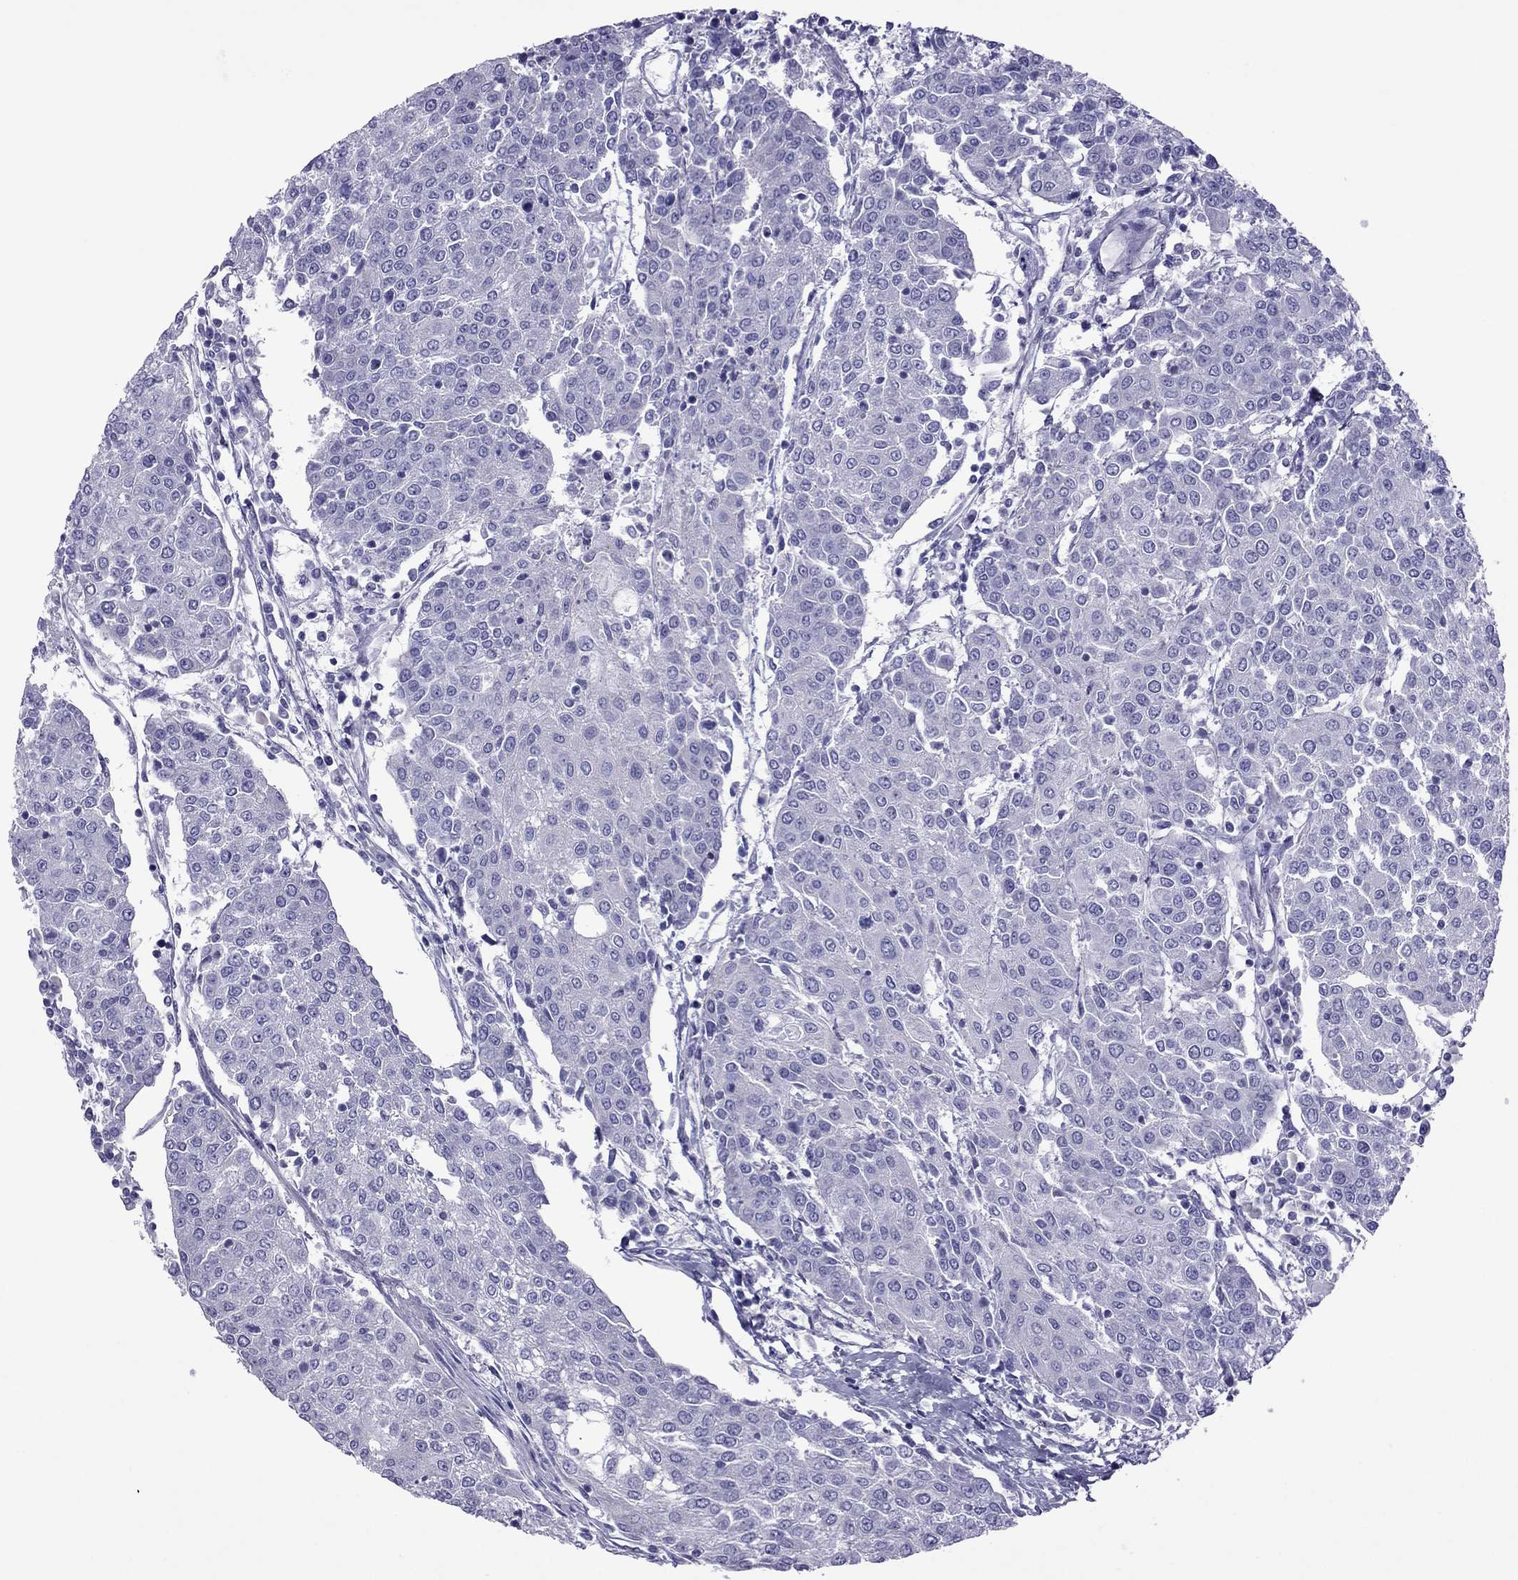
{"staining": {"intensity": "negative", "quantity": "none", "location": "none"}, "tissue": "urothelial cancer", "cell_type": "Tumor cells", "image_type": "cancer", "snomed": [{"axis": "morphology", "description": "Urothelial carcinoma, High grade"}, {"axis": "topography", "description": "Urinary bladder"}], "caption": "There is no significant expression in tumor cells of high-grade urothelial carcinoma.", "gene": "MYL11", "patient": {"sex": "female", "age": 85}}